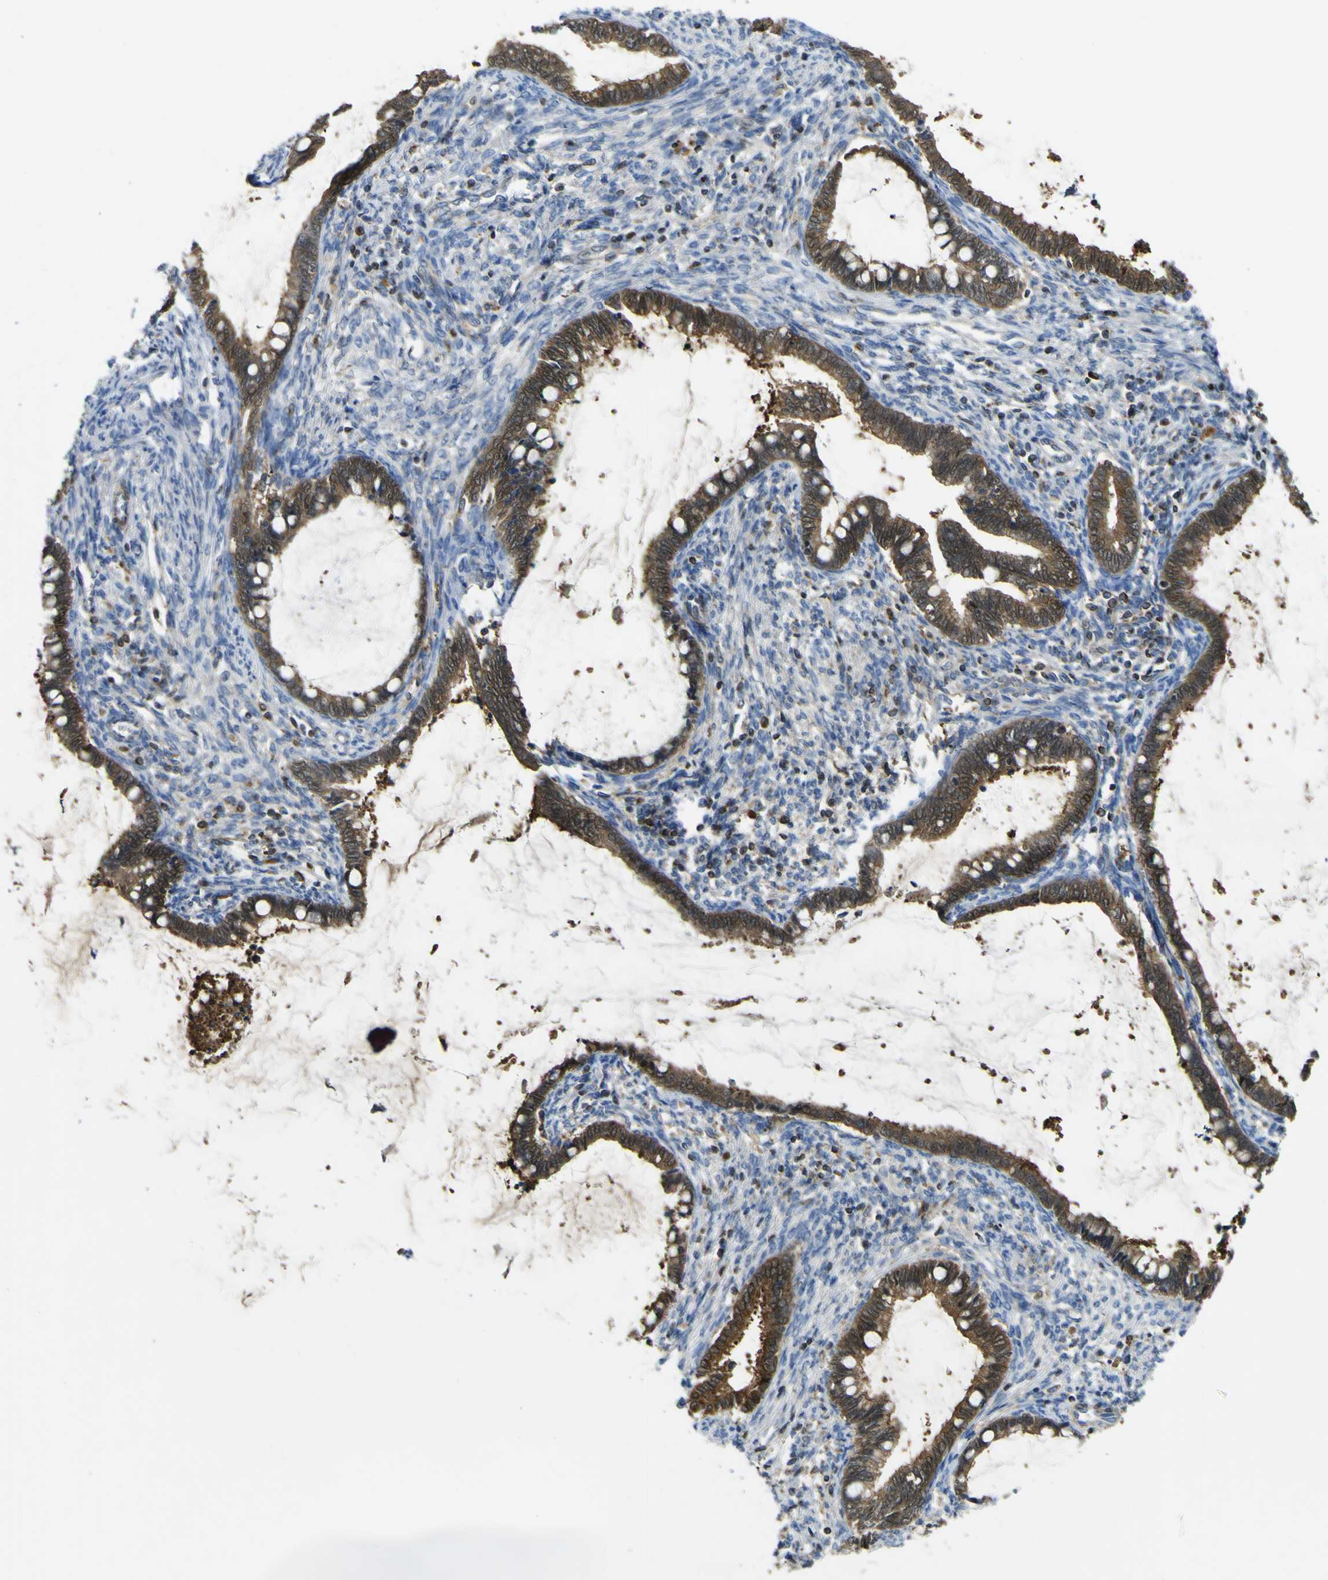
{"staining": {"intensity": "strong", "quantity": ">75%", "location": "cytoplasmic/membranous,nuclear"}, "tissue": "cervical cancer", "cell_type": "Tumor cells", "image_type": "cancer", "snomed": [{"axis": "morphology", "description": "Adenocarcinoma, NOS"}, {"axis": "topography", "description": "Cervix"}], "caption": "Protein positivity by immunohistochemistry displays strong cytoplasmic/membranous and nuclear expression in about >75% of tumor cells in adenocarcinoma (cervical).", "gene": "EML2", "patient": {"sex": "female", "age": 44}}